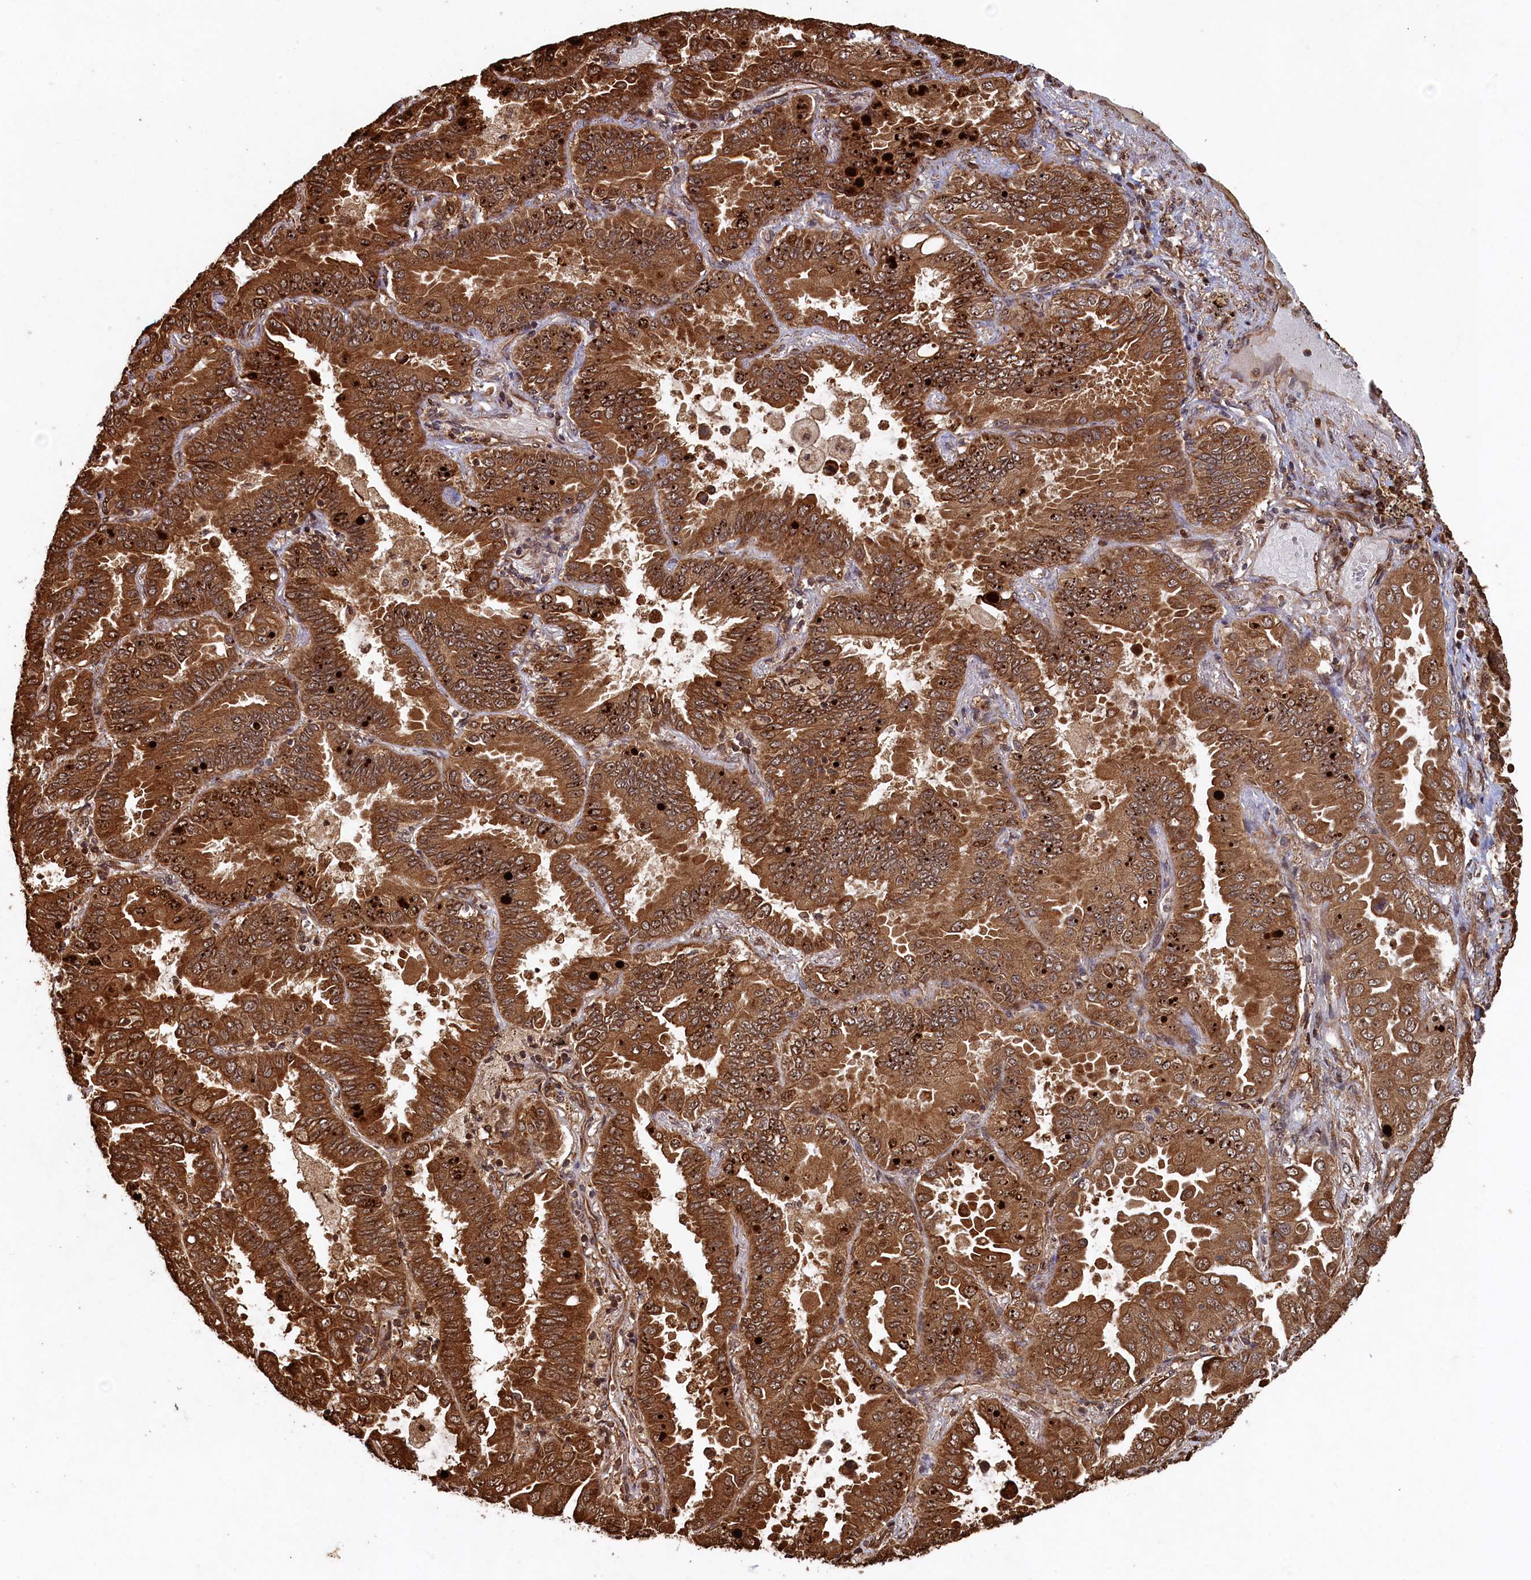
{"staining": {"intensity": "moderate", "quantity": ">75%", "location": "cytoplasmic/membranous"}, "tissue": "lung cancer", "cell_type": "Tumor cells", "image_type": "cancer", "snomed": [{"axis": "morphology", "description": "Adenocarcinoma, NOS"}, {"axis": "topography", "description": "Lung"}], "caption": "Immunohistochemical staining of lung cancer (adenocarcinoma) demonstrates medium levels of moderate cytoplasmic/membranous protein positivity in about >75% of tumor cells.", "gene": "PIGN", "patient": {"sex": "male", "age": 64}}